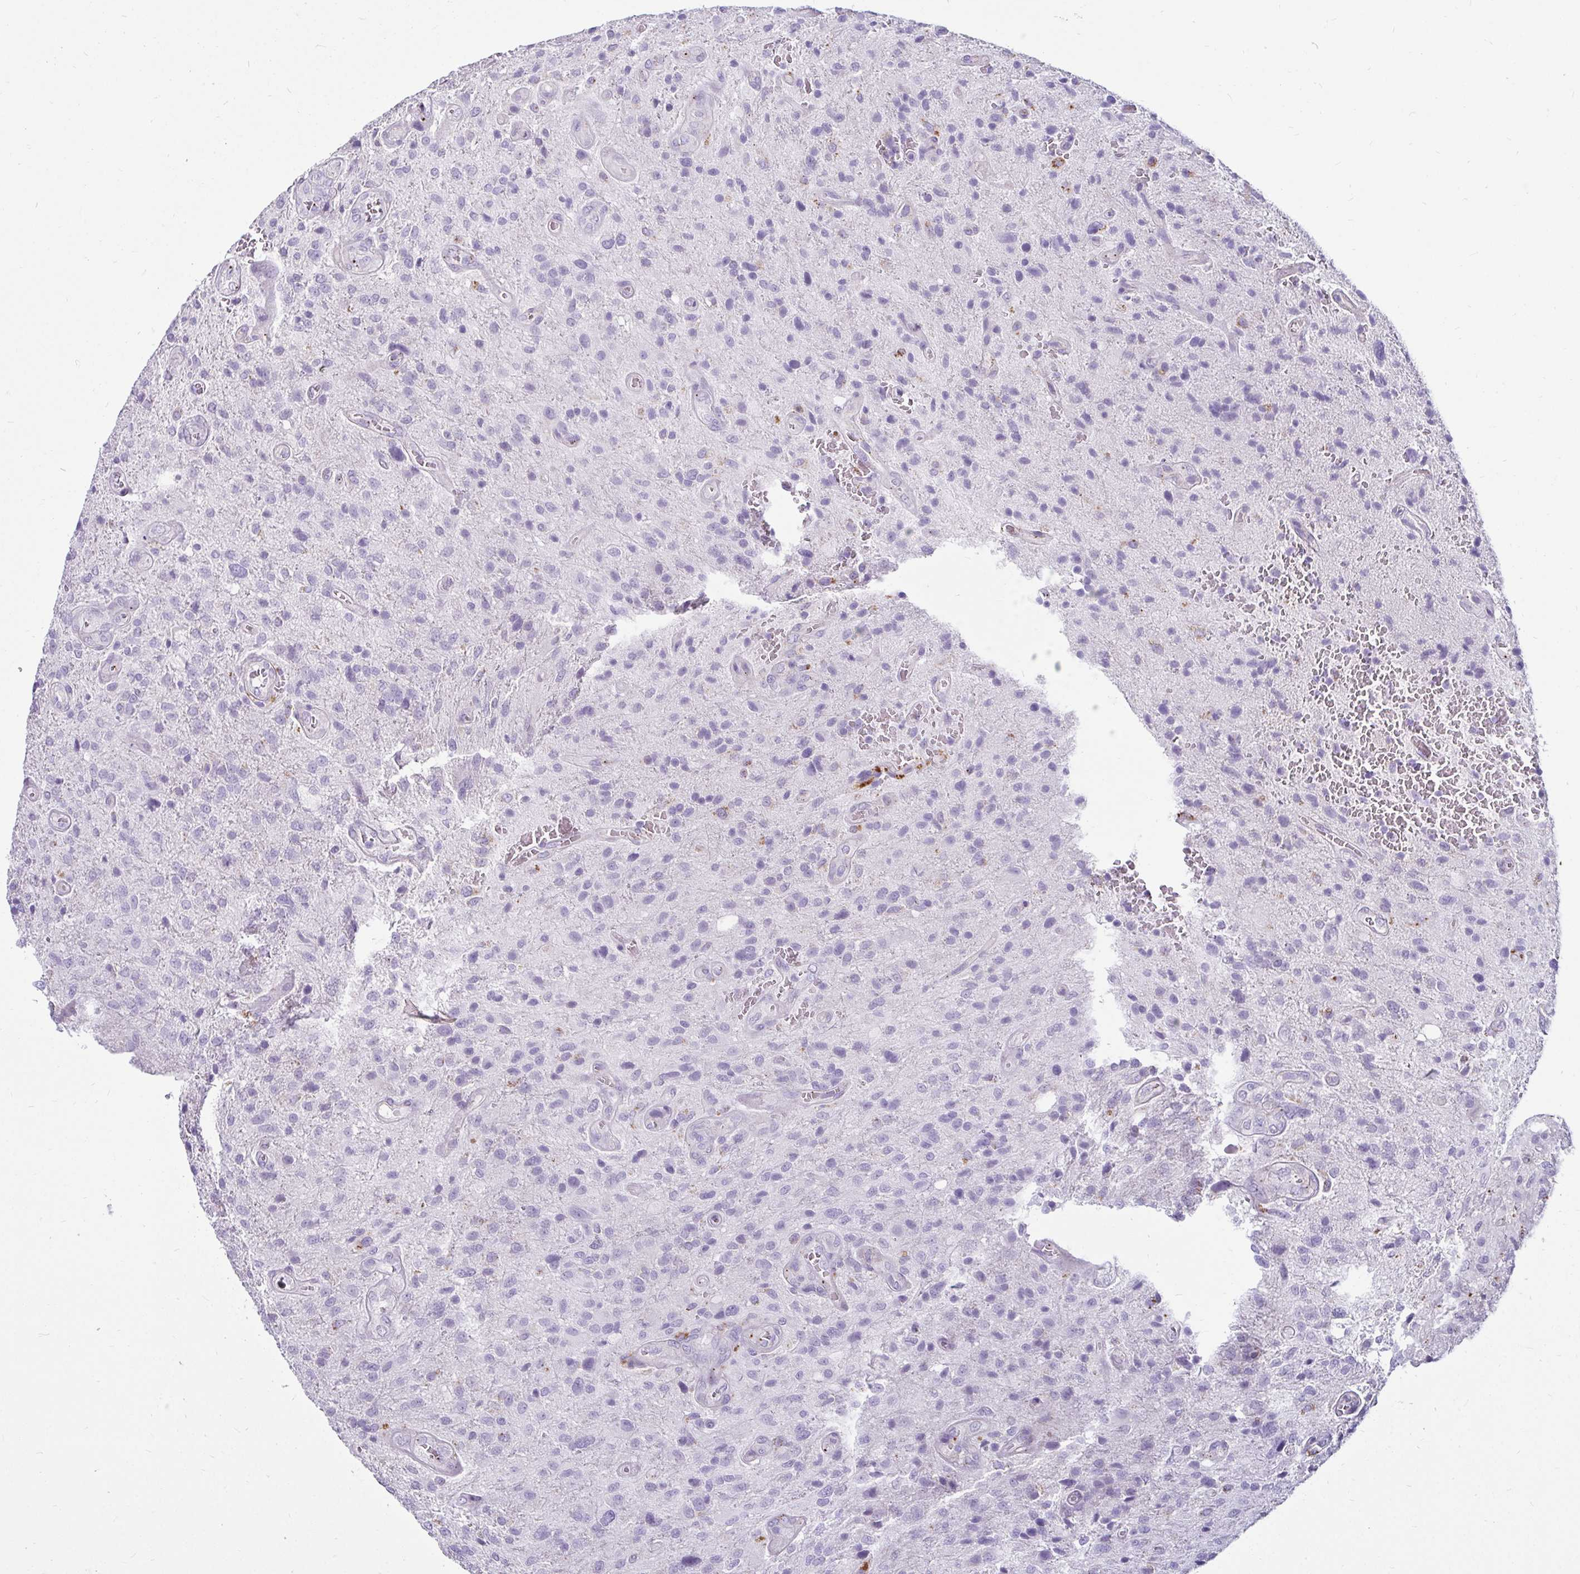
{"staining": {"intensity": "negative", "quantity": "none", "location": "none"}, "tissue": "glioma", "cell_type": "Tumor cells", "image_type": "cancer", "snomed": [{"axis": "morphology", "description": "Glioma, malignant, Low grade"}, {"axis": "topography", "description": "Brain"}], "caption": "Immunohistochemistry (IHC) histopathology image of neoplastic tissue: malignant low-grade glioma stained with DAB (3,3'-diaminobenzidine) shows no significant protein staining in tumor cells.", "gene": "CTSZ", "patient": {"sex": "male", "age": 66}}